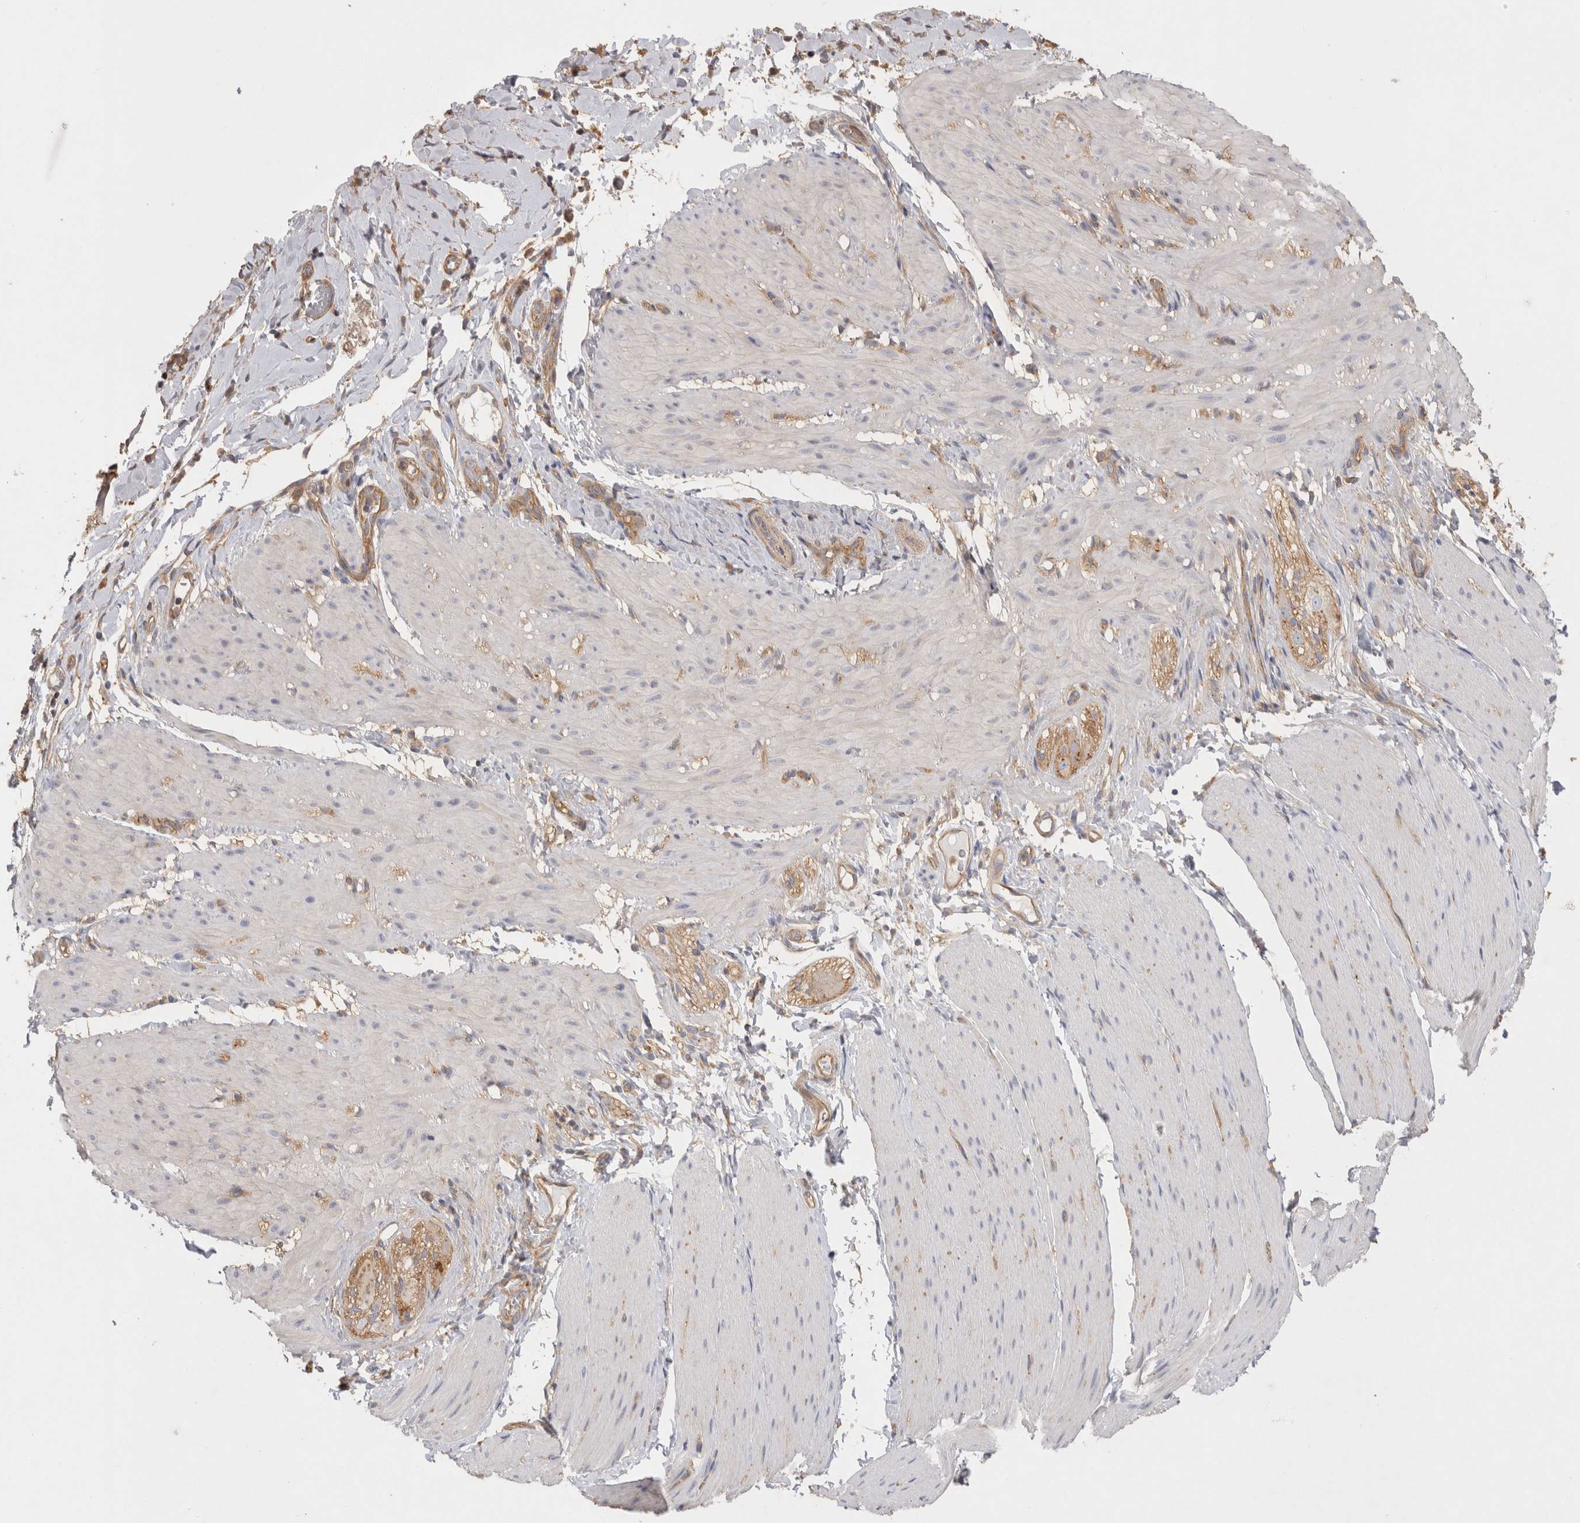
{"staining": {"intensity": "weak", "quantity": "<25%", "location": "cytoplasmic/membranous"}, "tissue": "smooth muscle", "cell_type": "Smooth muscle cells", "image_type": "normal", "snomed": [{"axis": "morphology", "description": "Normal tissue, NOS"}, {"axis": "topography", "description": "Smooth muscle"}, {"axis": "topography", "description": "Small intestine"}], "caption": "Human smooth muscle stained for a protein using IHC shows no staining in smooth muscle cells.", "gene": "CHMP6", "patient": {"sex": "female", "age": 84}}